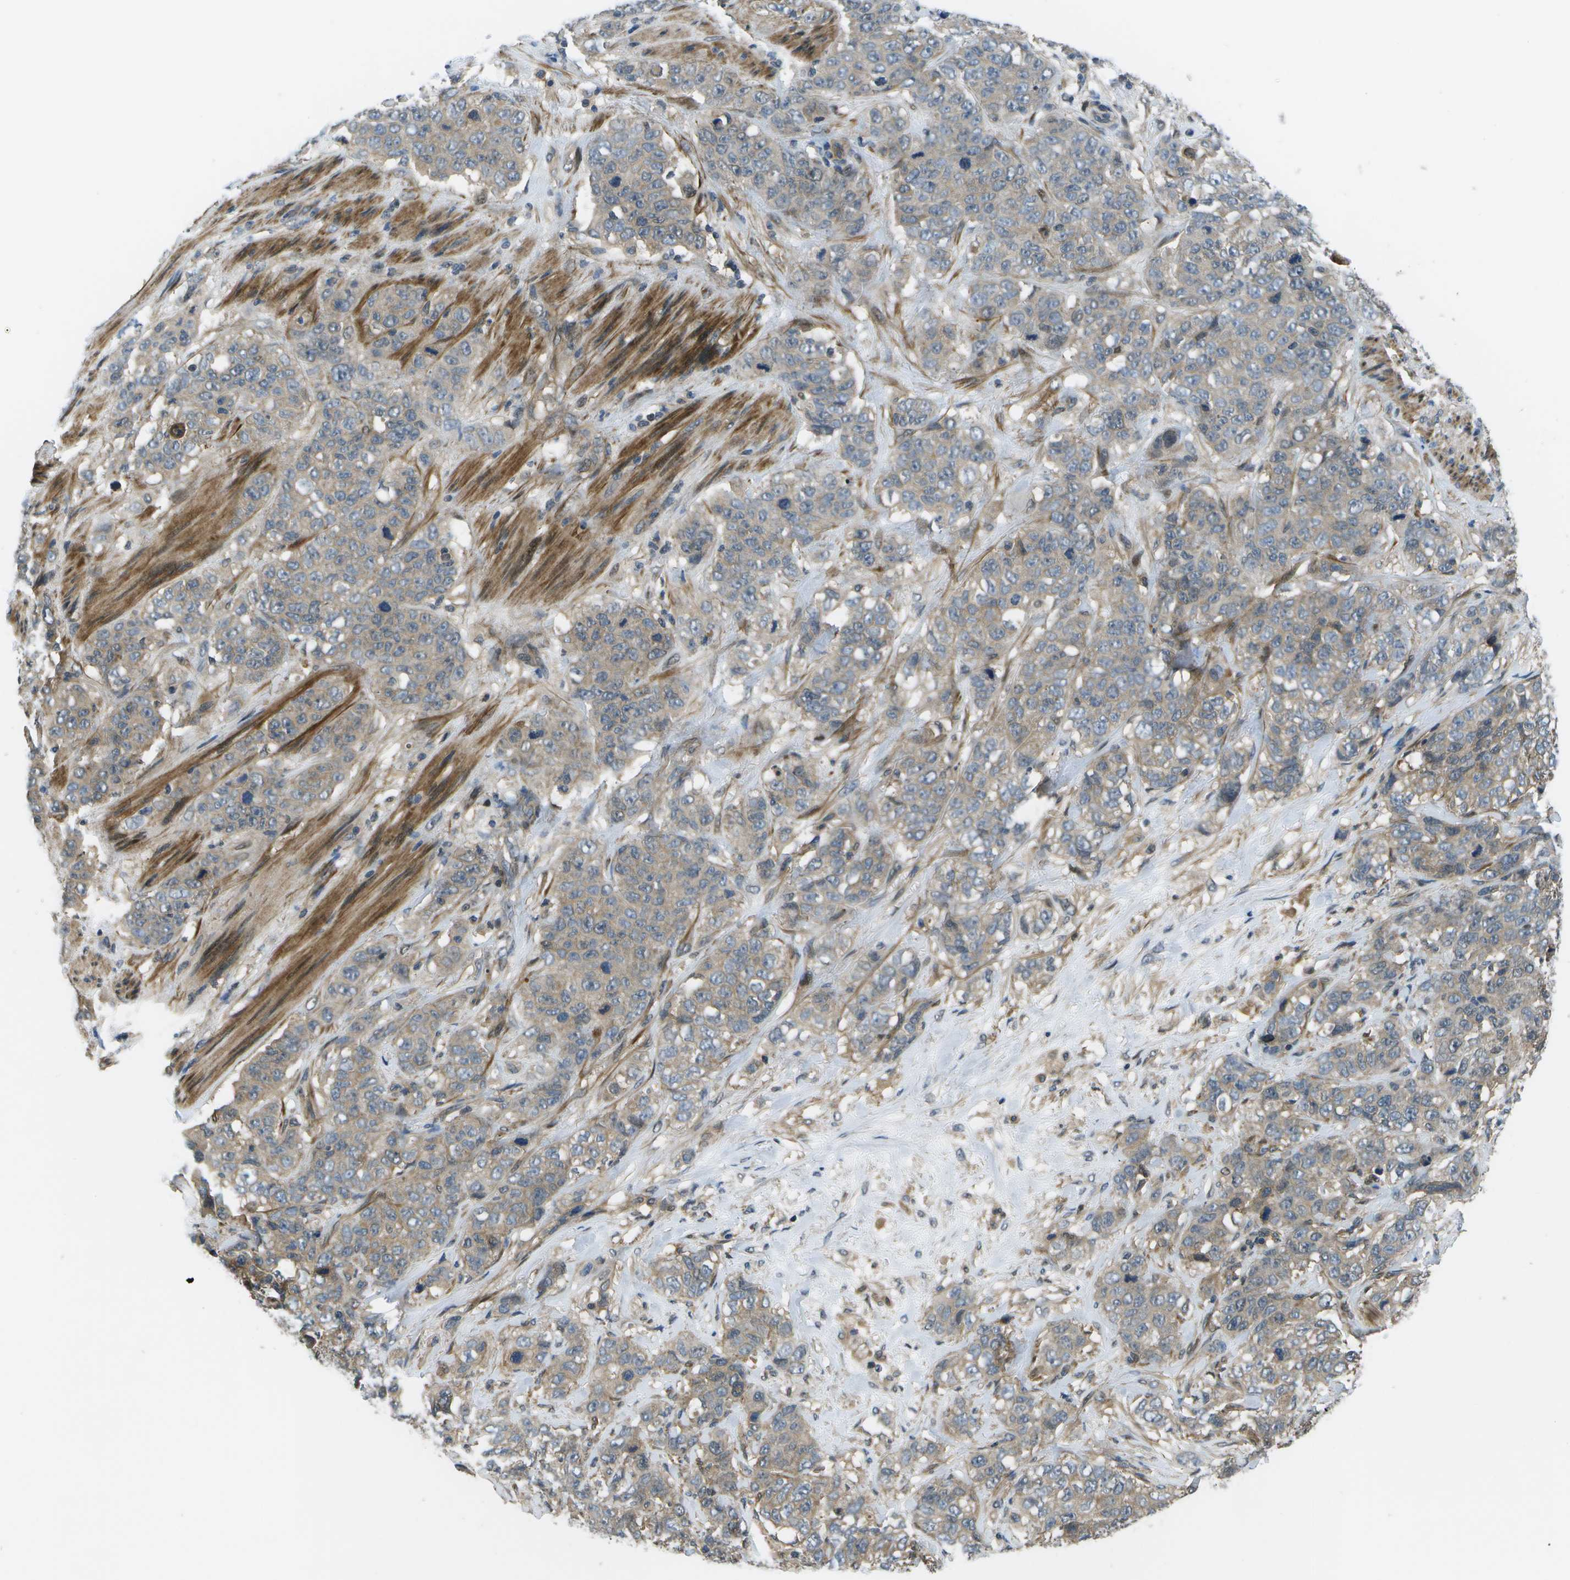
{"staining": {"intensity": "weak", "quantity": "25%-75%", "location": "cytoplasmic/membranous"}, "tissue": "stomach cancer", "cell_type": "Tumor cells", "image_type": "cancer", "snomed": [{"axis": "morphology", "description": "Adenocarcinoma, NOS"}, {"axis": "topography", "description": "Stomach"}], "caption": "Adenocarcinoma (stomach) was stained to show a protein in brown. There is low levels of weak cytoplasmic/membranous positivity in approximately 25%-75% of tumor cells.", "gene": "ENPP5", "patient": {"sex": "male", "age": 48}}